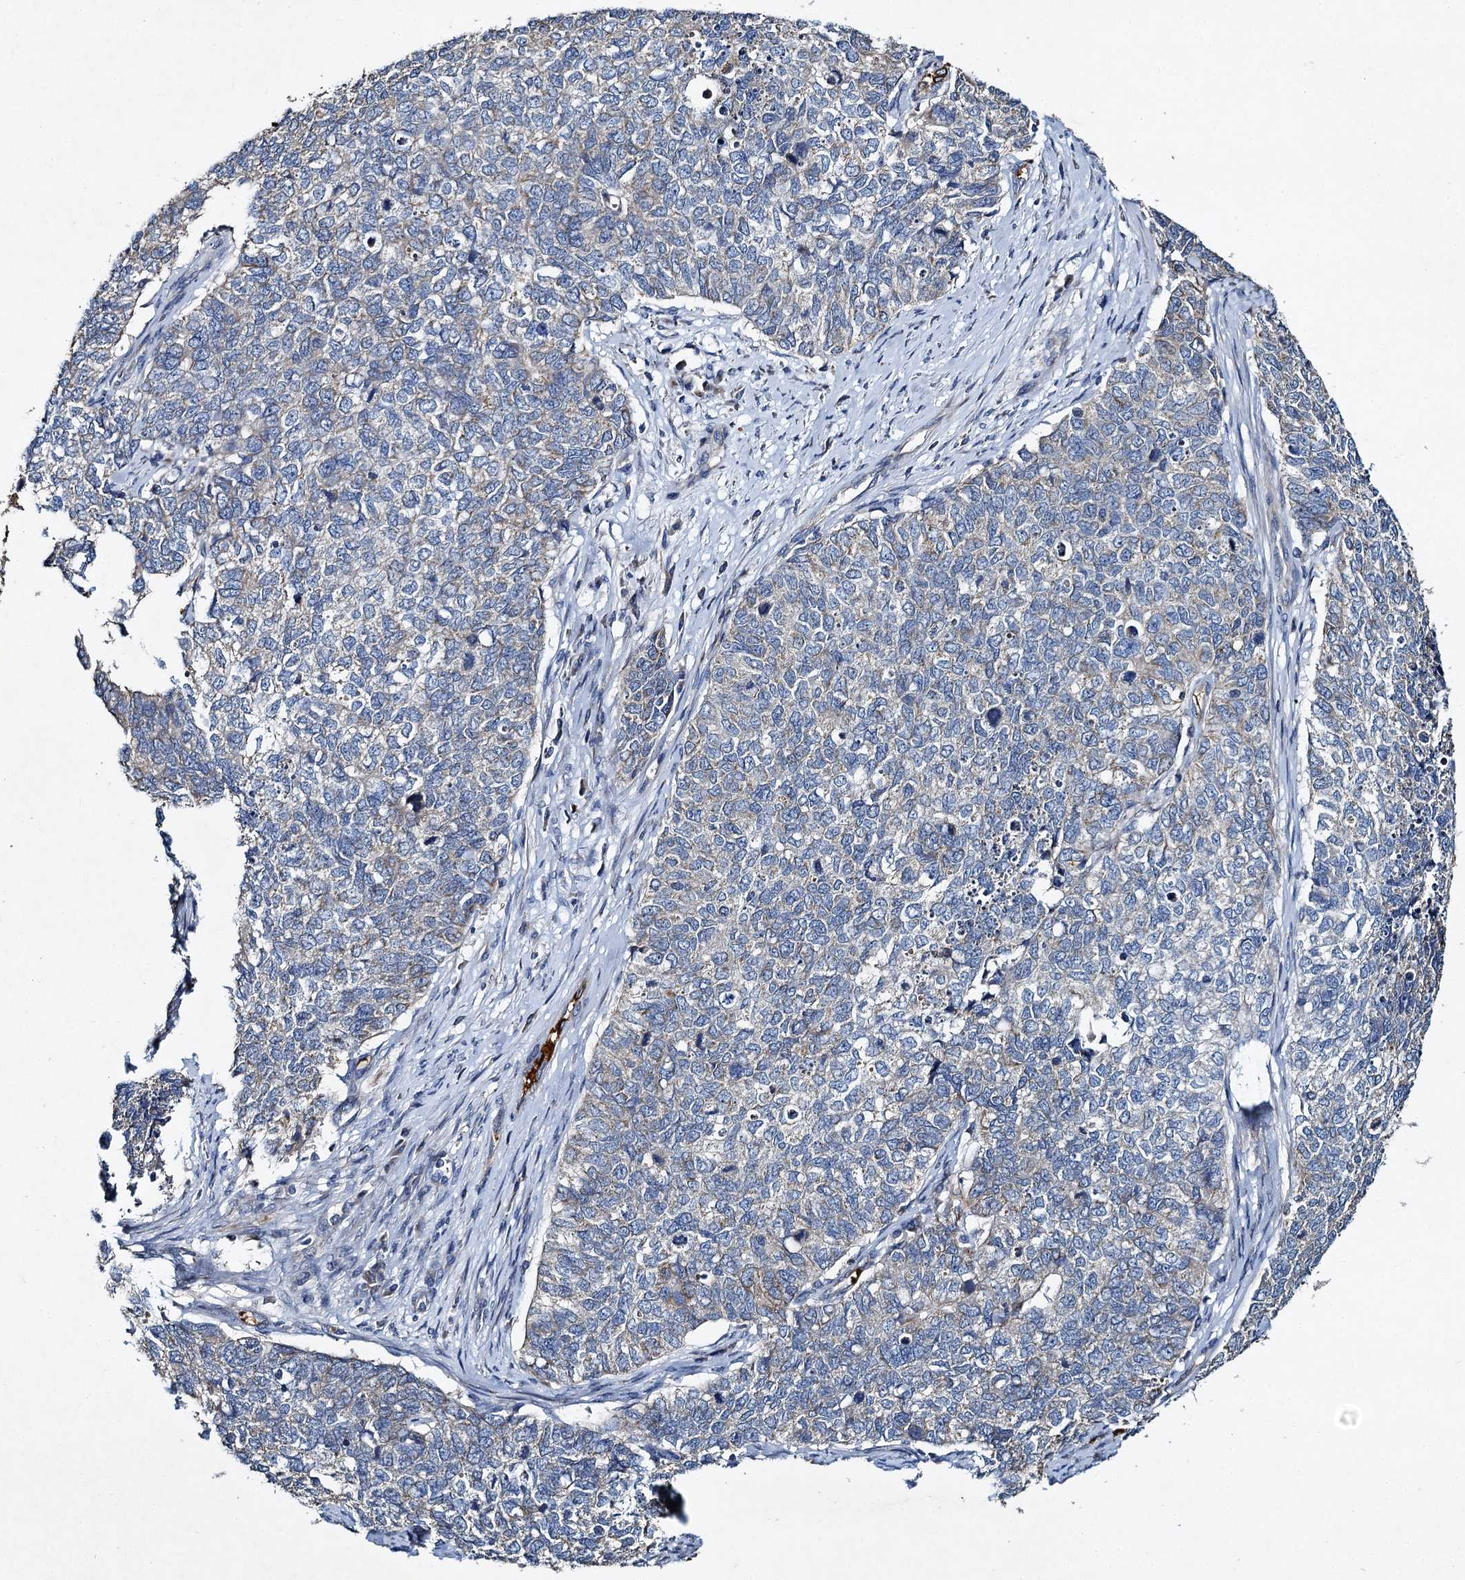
{"staining": {"intensity": "negative", "quantity": "none", "location": "none"}, "tissue": "cervical cancer", "cell_type": "Tumor cells", "image_type": "cancer", "snomed": [{"axis": "morphology", "description": "Squamous cell carcinoma, NOS"}, {"axis": "topography", "description": "Cervix"}], "caption": "Tumor cells show no significant staining in cervical cancer.", "gene": "BCS1L", "patient": {"sex": "female", "age": 63}}